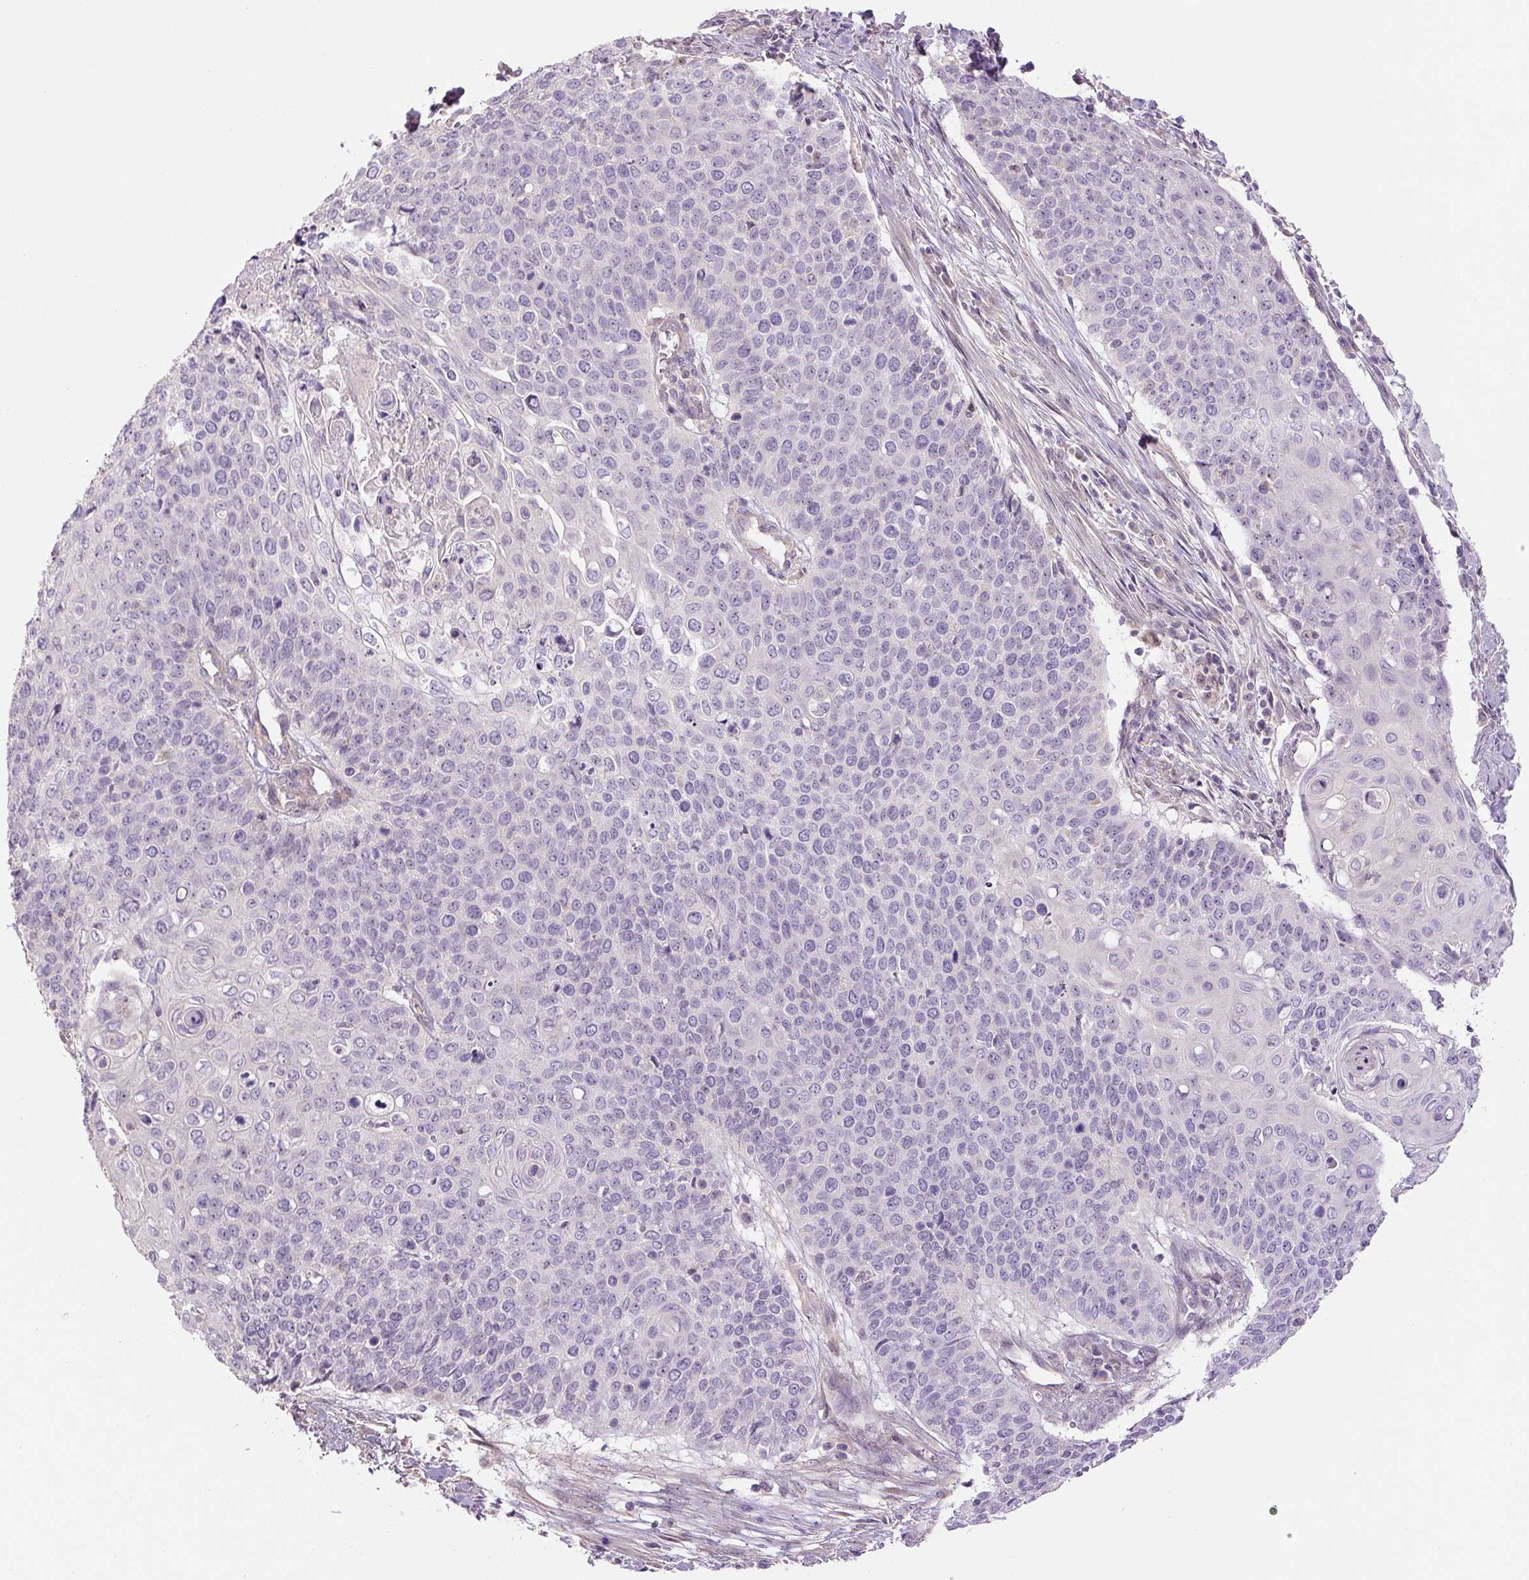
{"staining": {"intensity": "negative", "quantity": "none", "location": "none"}, "tissue": "cervical cancer", "cell_type": "Tumor cells", "image_type": "cancer", "snomed": [{"axis": "morphology", "description": "Squamous cell carcinoma, NOS"}, {"axis": "topography", "description": "Cervix"}], "caption": "This is an IHC histopathology image of human cervical cancer (squamous cell carcinoma). There is no positivity in tumor cells.", "gene": "TMEM151B", "patient": {"sex": "female", "age": 39}}